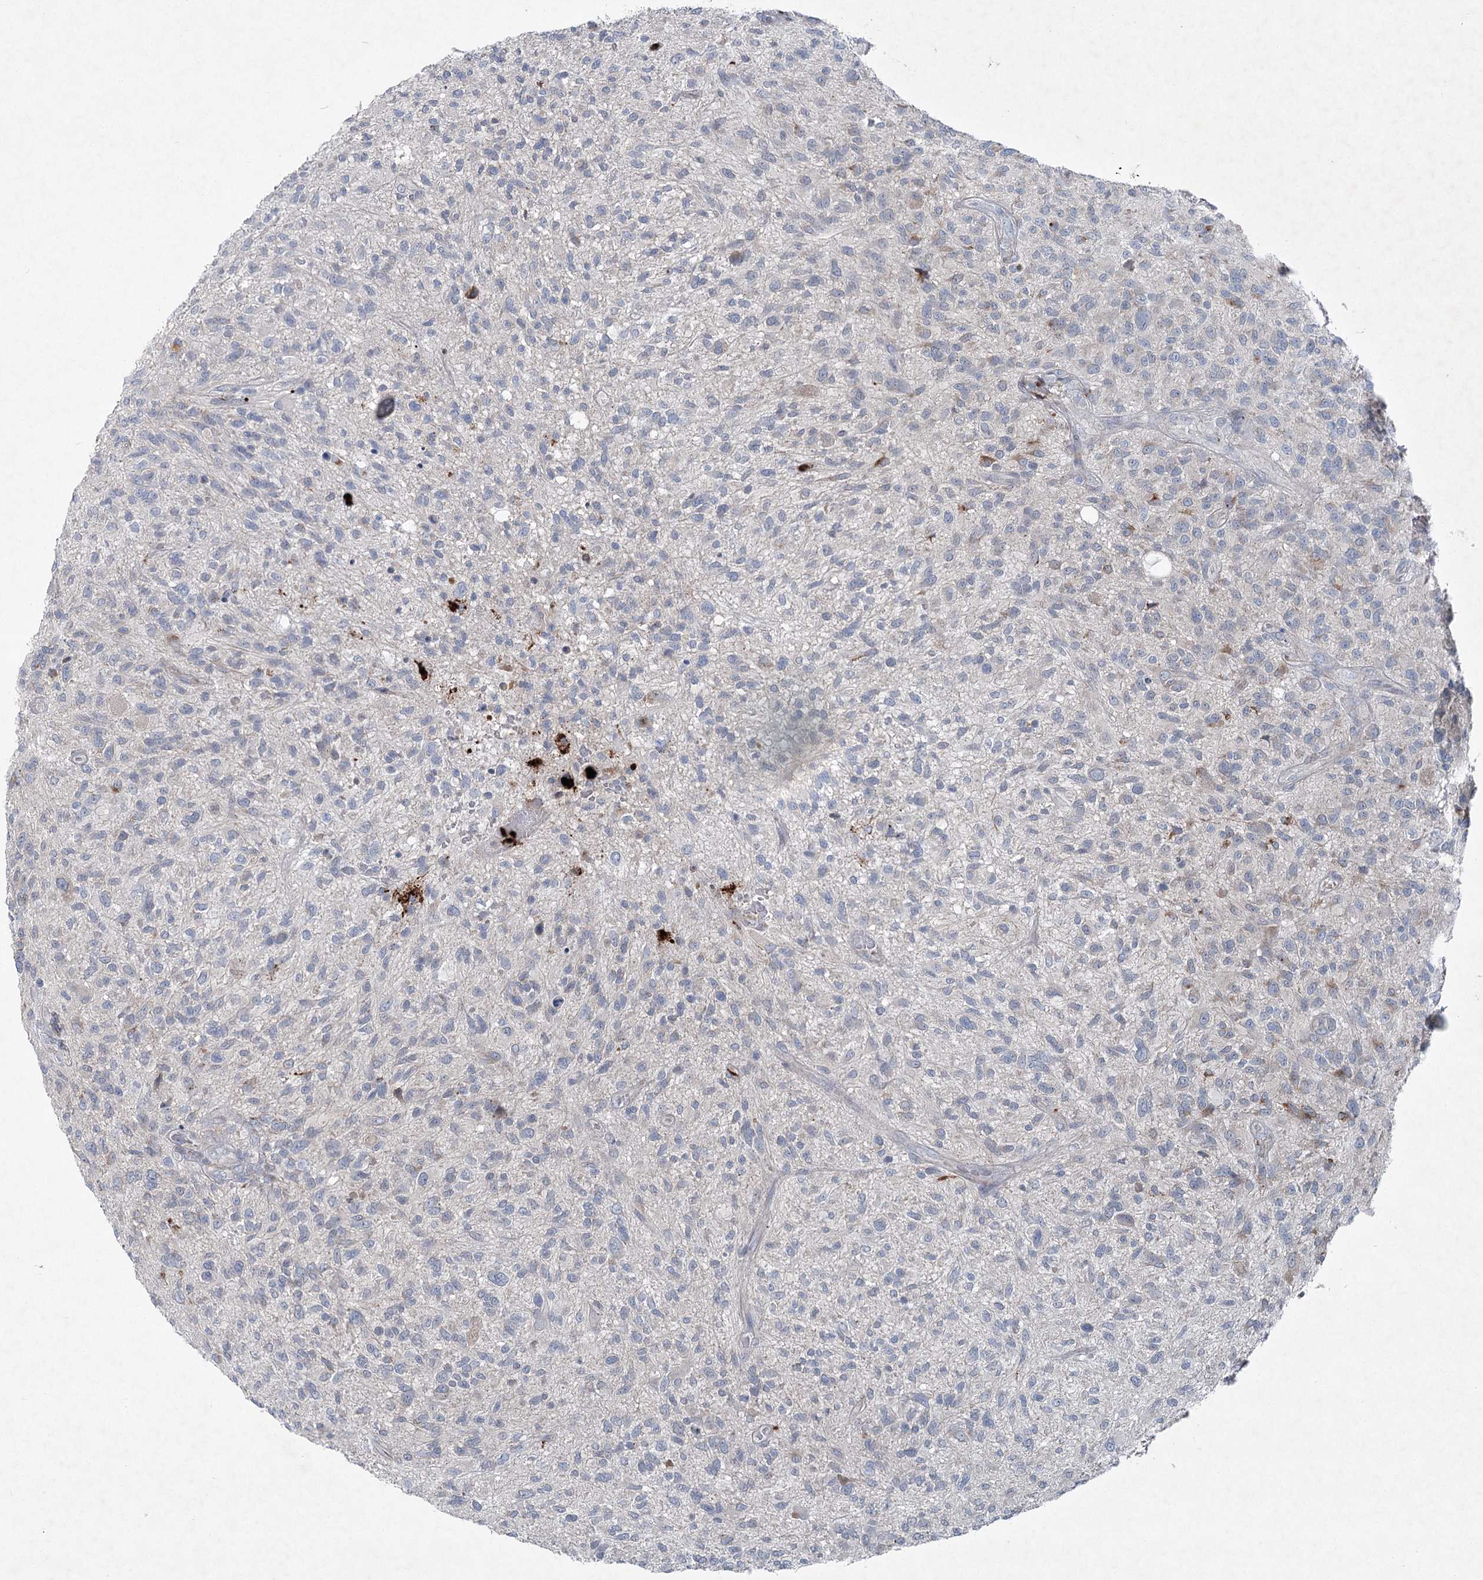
{"staining": {"intensity": "negative", "quantity": "none", "location": "none"}, "tissue": "glioma", "cell_type": "Tumor cells", "image_type": "cancer", "snomed": [{"axis": "morphology", "description": "Glioma, malignant, High grade"}, {"axis": "topography", "description": "Brain"}], "caption": "Tumor cells show no significant staining in glioma.", "gene": "PLA2G12A", "patient": {"sex": "male", "age": 47}}